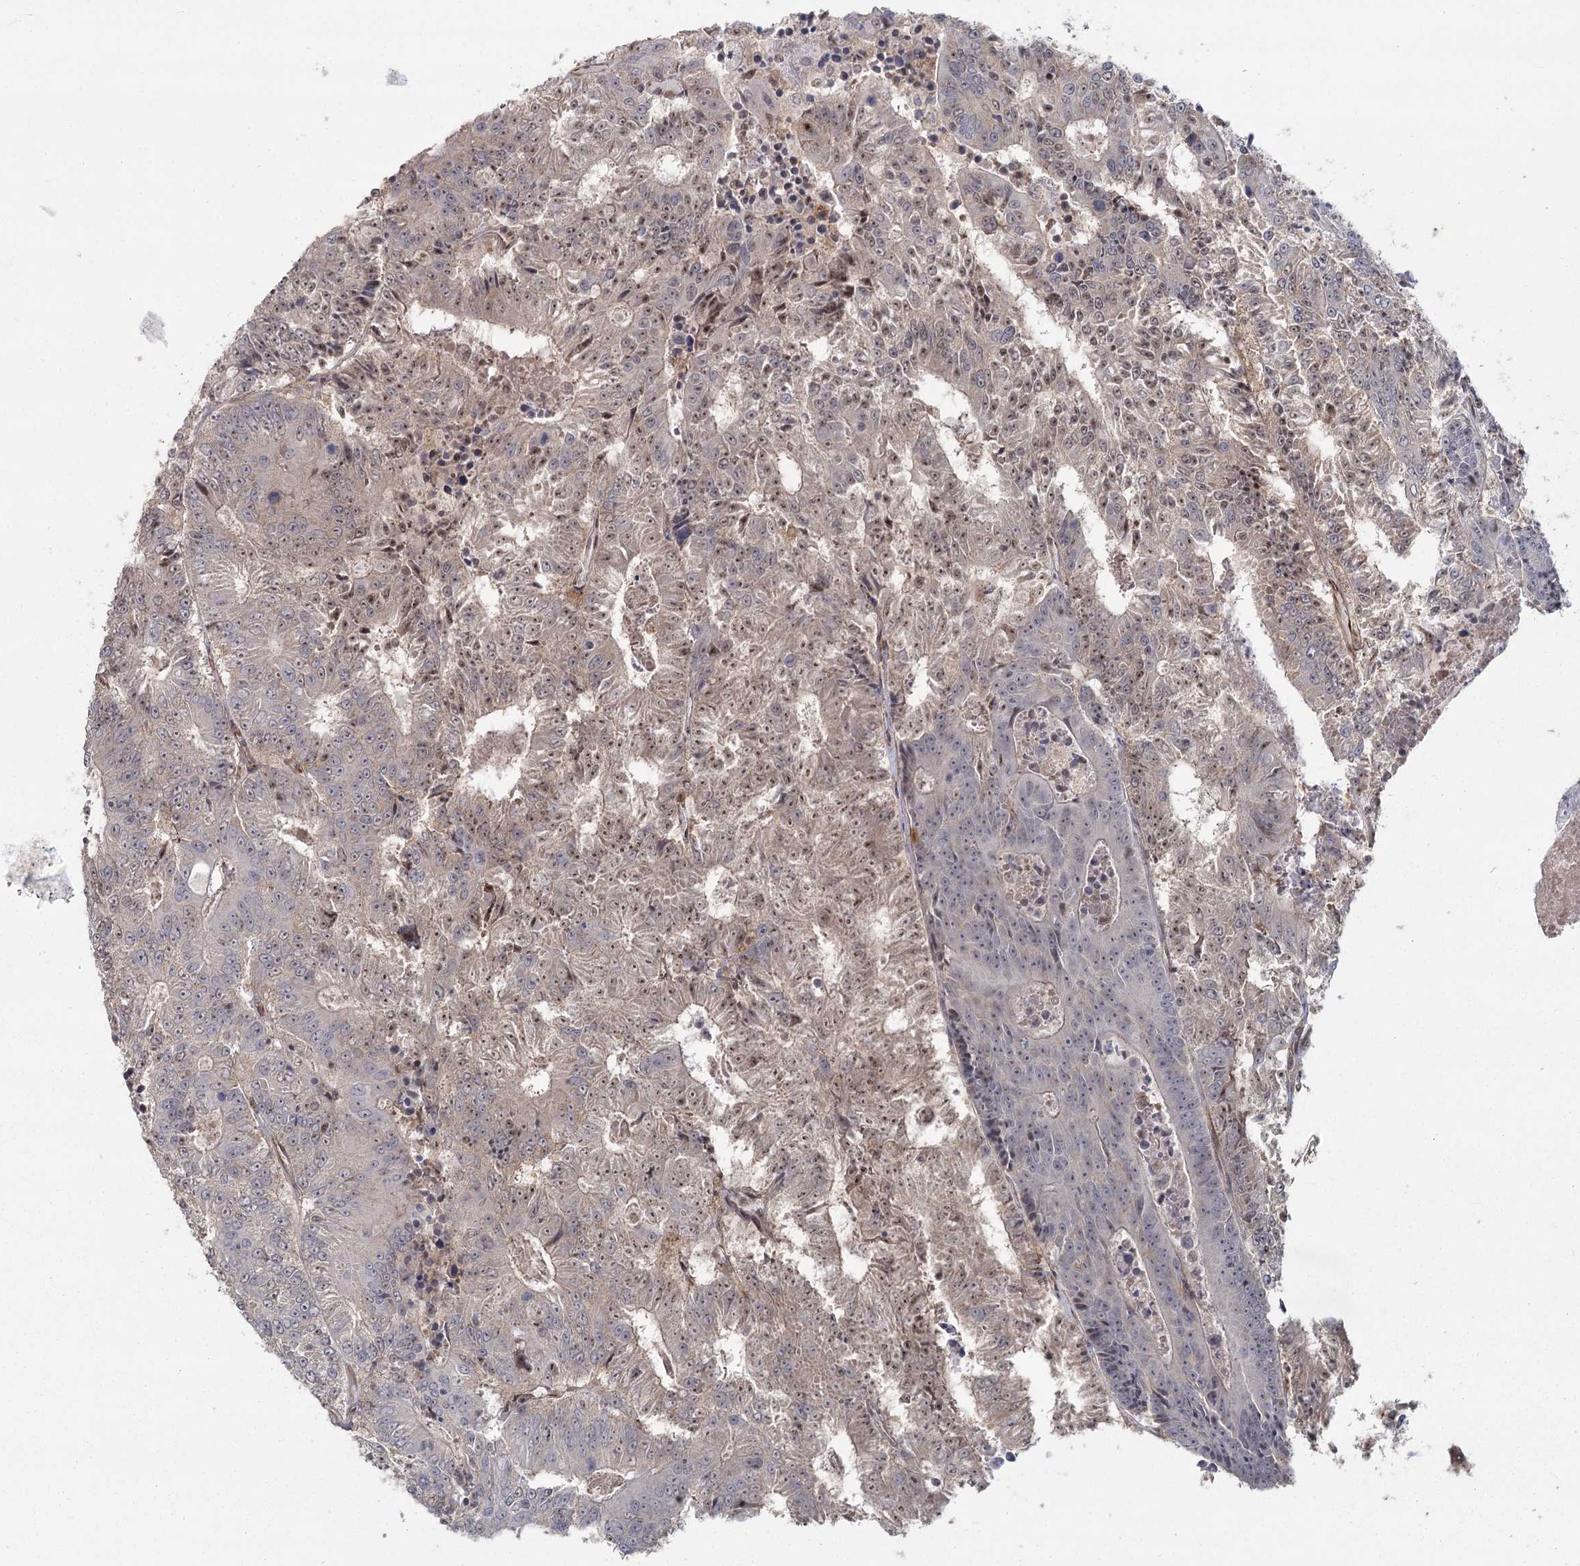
{"staining": {"intensity": "weak", "quantity": "25%-75%", "location": "nuclear"}, "tissue": "colorectal cancer", "cell_type": "Tumor cells", "image_type": "cancer", "snomed": [{"axis": "morphology", "description": "Adenocarcinoma, NOS"}, {"axis": "topography", "description": "Colon"}], "caption": "A micrograph showing weak nuclear expression in about 25%-75% of tumor cells in adenocarcinoma (colorectal), as visualized by brown immunohistochemical staining.", "gene": "AP2M1", "patient": {"sex": "male", "age": 83}}